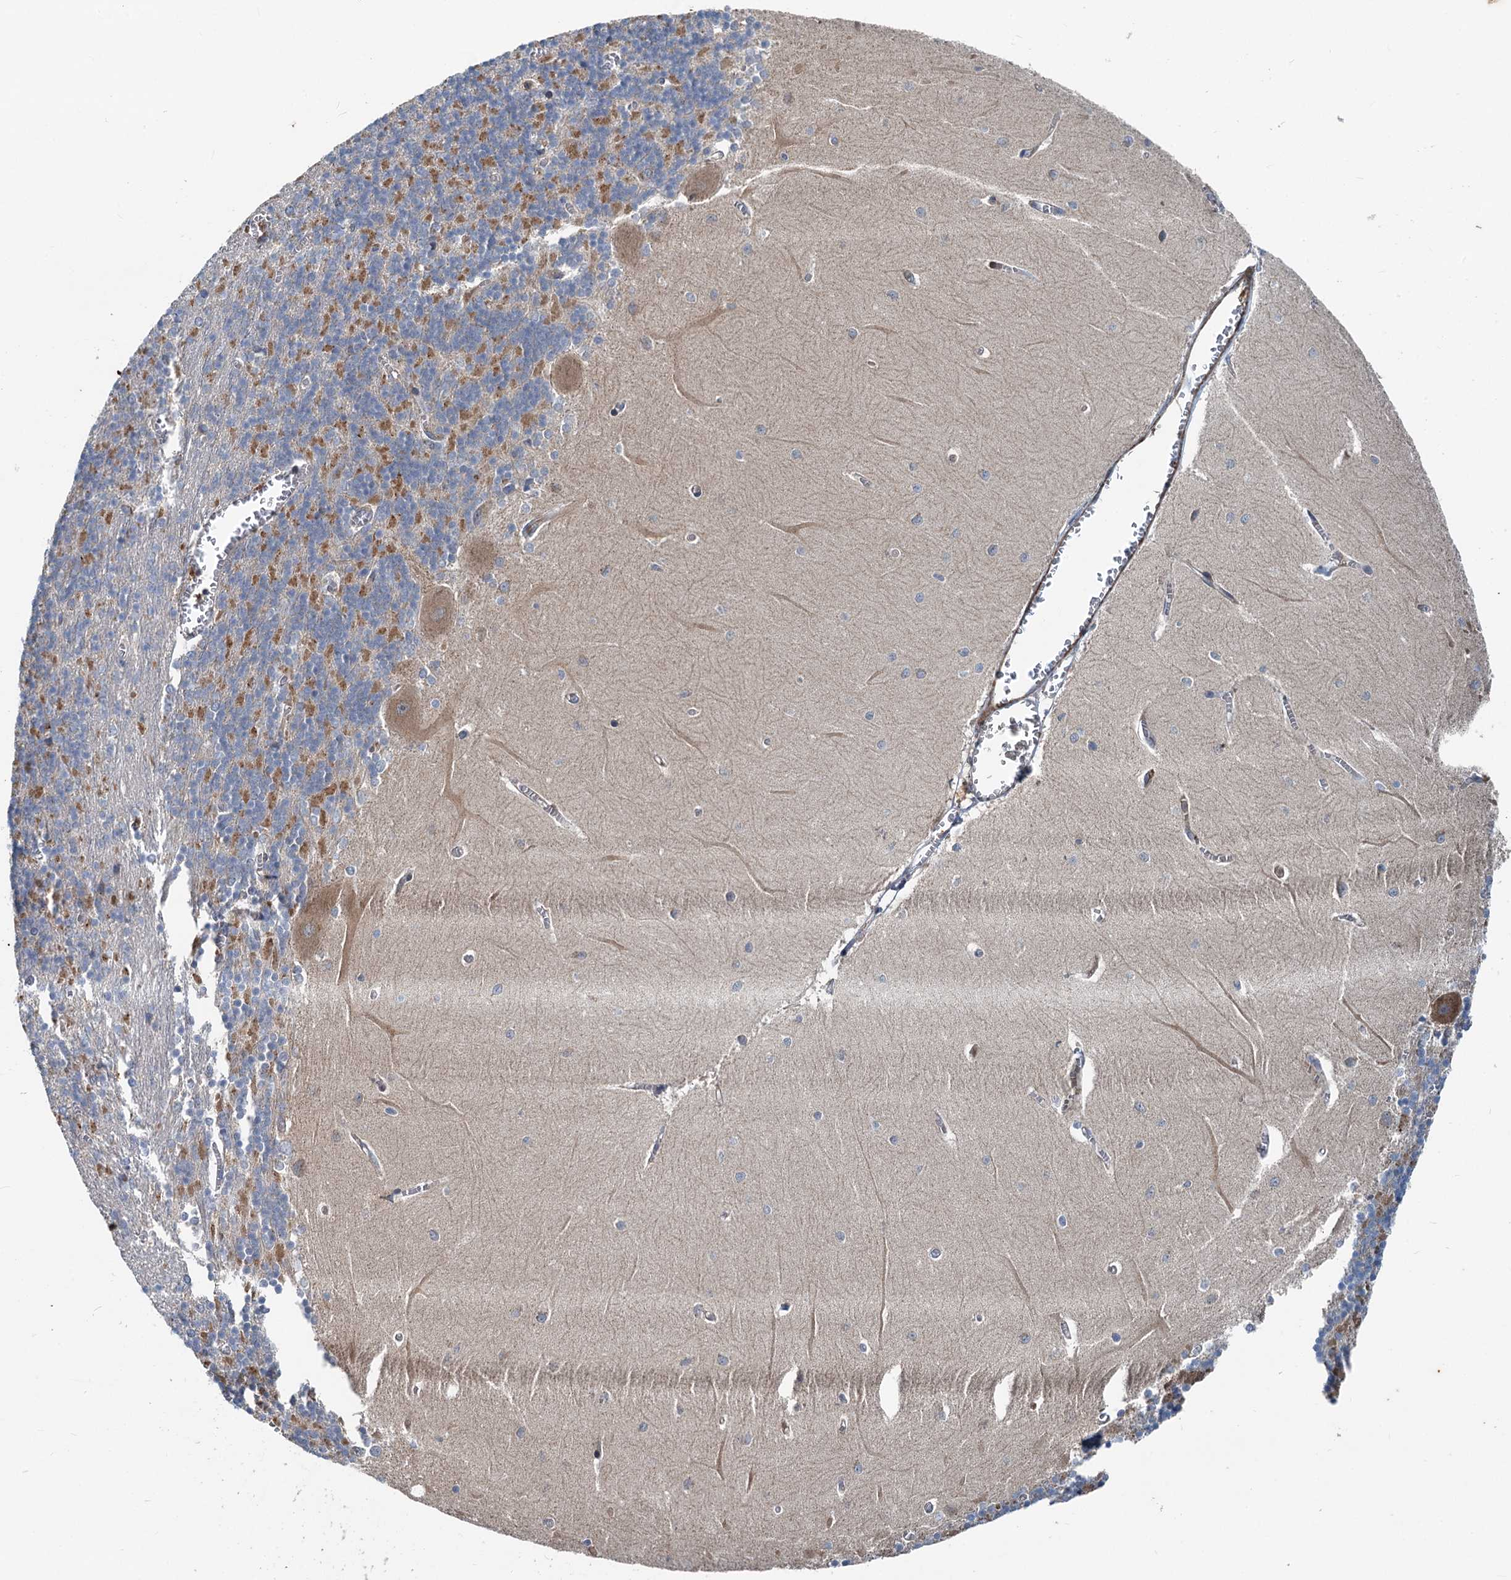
{"staining": {"intensity": "moderate", "quantity": "<25%", "location": "cytoplasmic/membranous"}, "tissue": "cerebellum", "cell_type": "Cells in granular layer", "image_type": "normal", "snomed": [{"axis": "morphology", "description": "Normal tissue, NOS"}, {"axis": "topography", "description": "Cerebellum"}], "caption": "The immunohistochemical stain highlights moderate cytoplasmic/membranous staining in cells in granular layer of unremarkable cerebellum.", "gene": "TEDC1", "patient": {"sex": "male", "age": 37}}